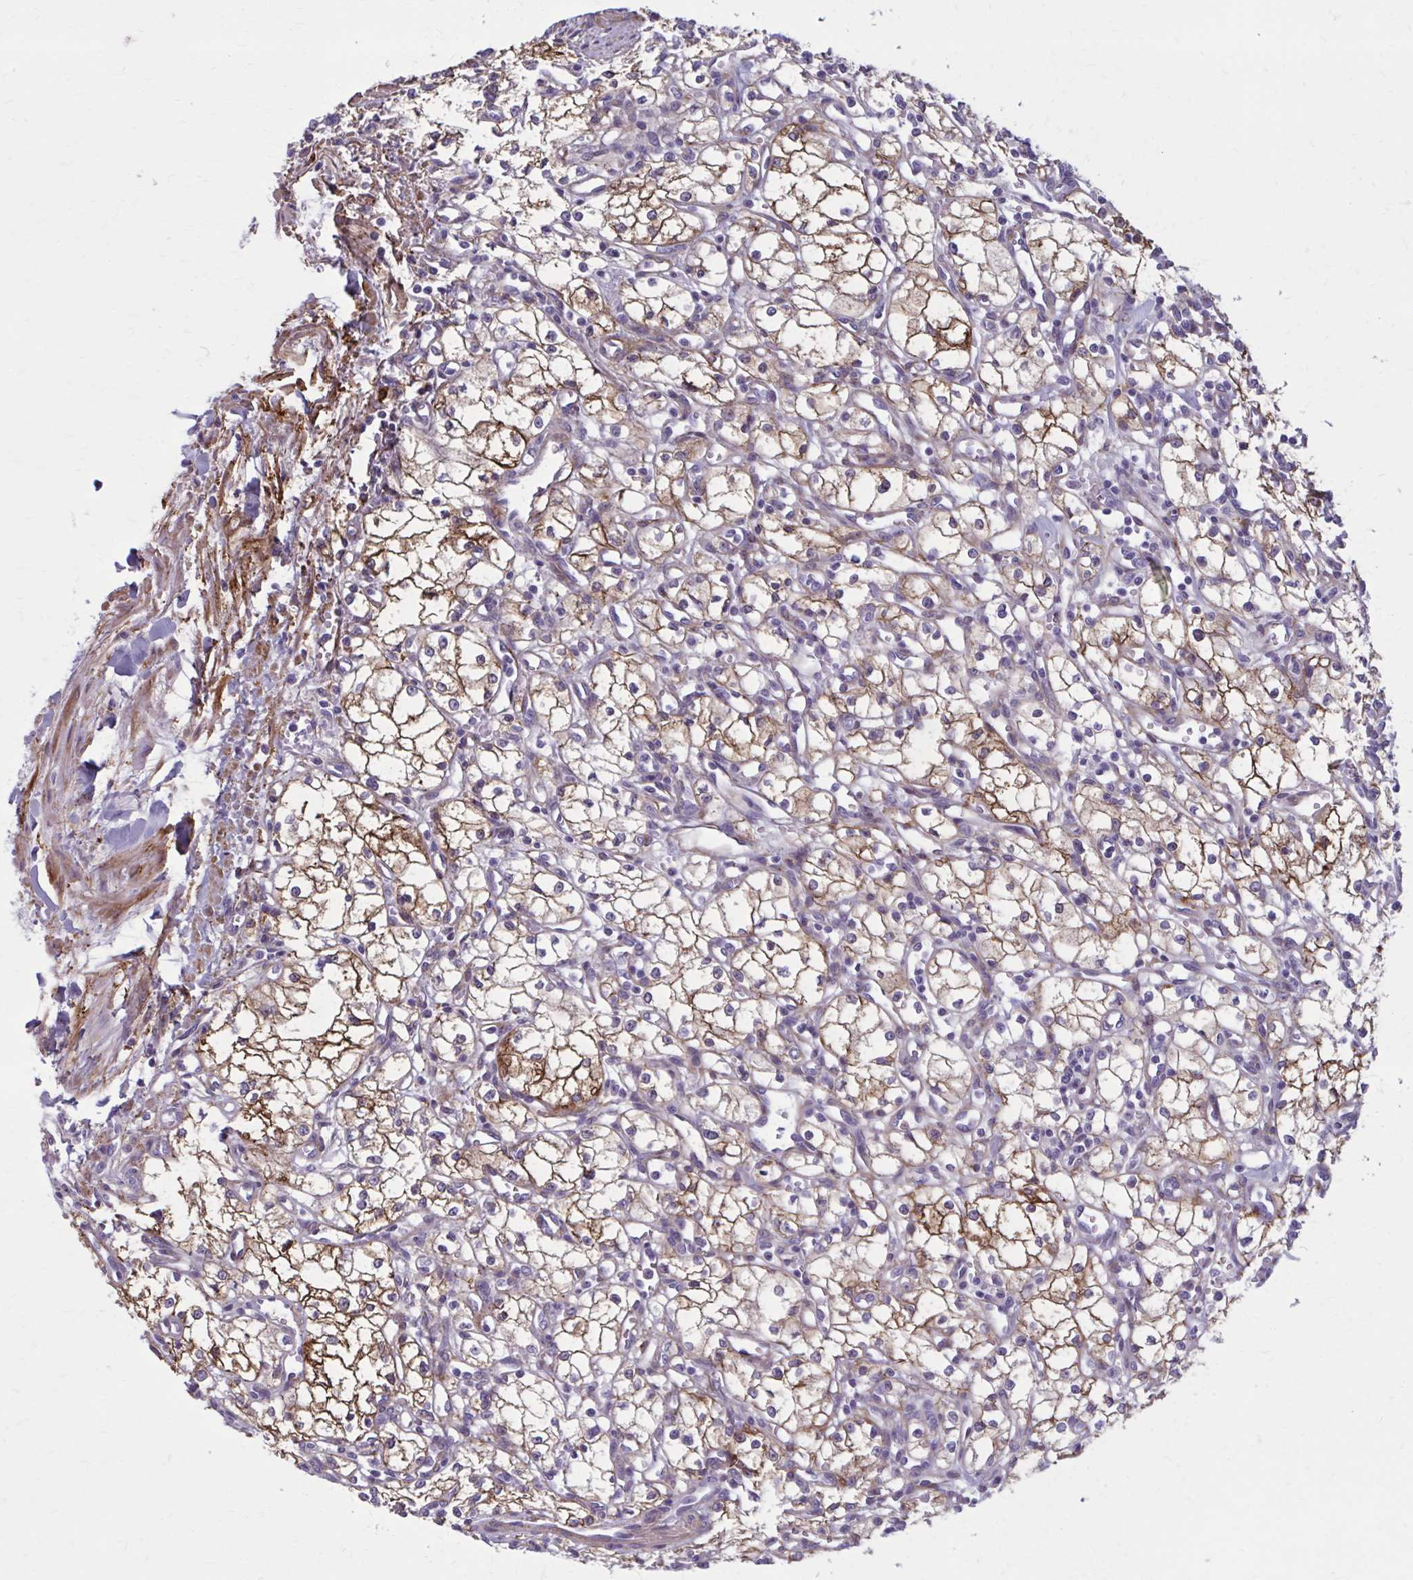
{"staining": {"intensity": "moderate", "quantity": ">75%", "location": "cytoplasmic/membranous"}, "tissue": "renal cancer", "cell_type": "Tumor cells", "image_type": "cancer", "snomed": [{"axis": "morphology", "description": "Adenocarcinoma, NOS"}, {"axis": "topography", "description": "Kidney"}], "caption": "A brown stain highlights moderate cytoplasmic/membranous positivity of a protein in renal cancer (adenocarcinoma) tumor cells.", "gene": "AKAP12", "patient": {"sex": "male", "age": 59}}